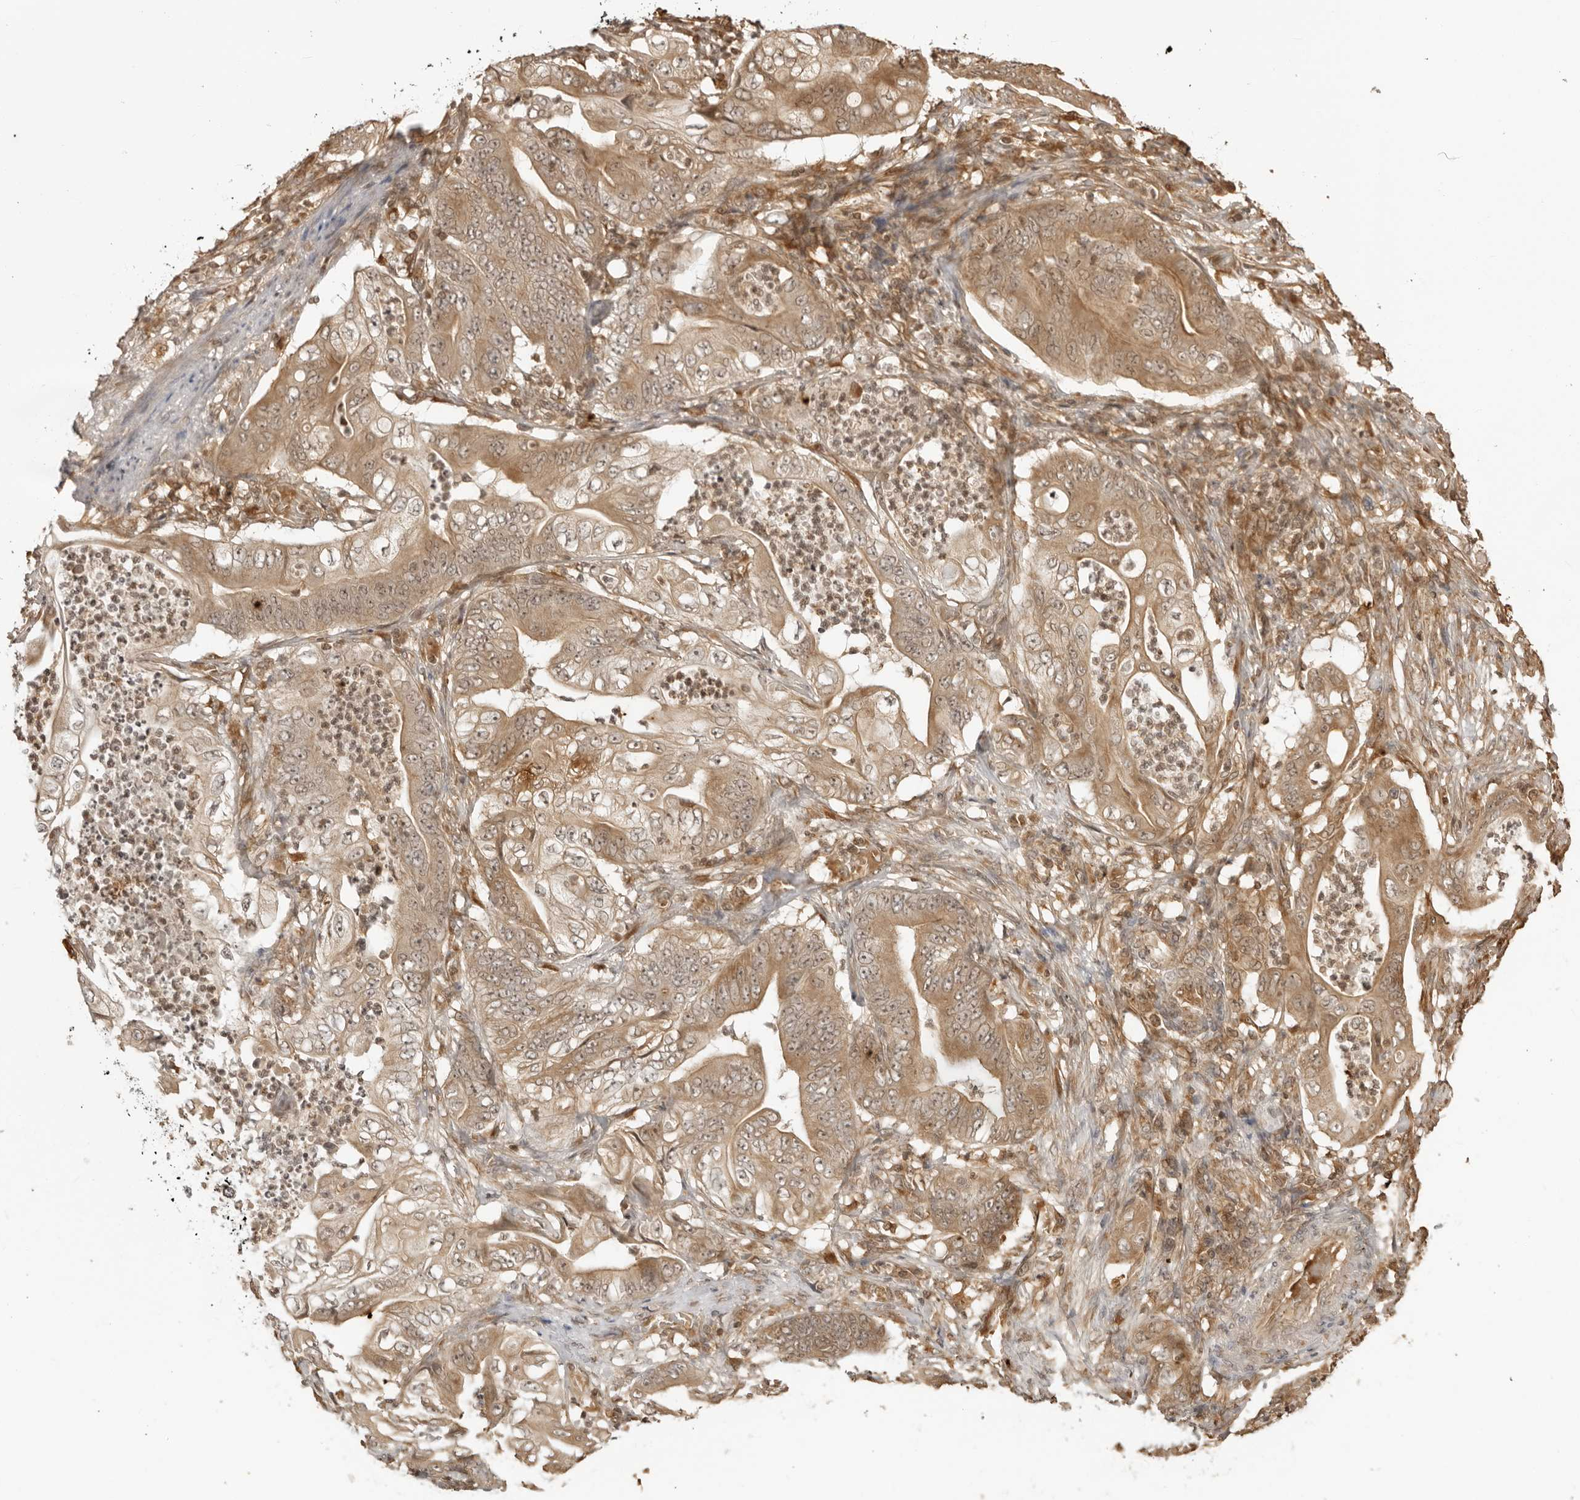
{"staining": {"intensity": "moderate", "quantity": ">75%", "location": "cytoplasmic/membranous"}, "tissue": "stomach cancer", "cell_type": "Tumor cells", "image_type": "cancer", "snomed": [{"axis": "morphology", "description": "Adenocarcinoma, NOS"}, {"axis": "topography", "description": "Stomach"}], "caption": "This photomicrograph shows IHC staining of adenocarcinoma (stomach), with medium moderate cytoplasmic/membranous staining in about >75% of tumor cells.", "gene": "IKBKE", "patient": {"sex": "female", "age": 73}}